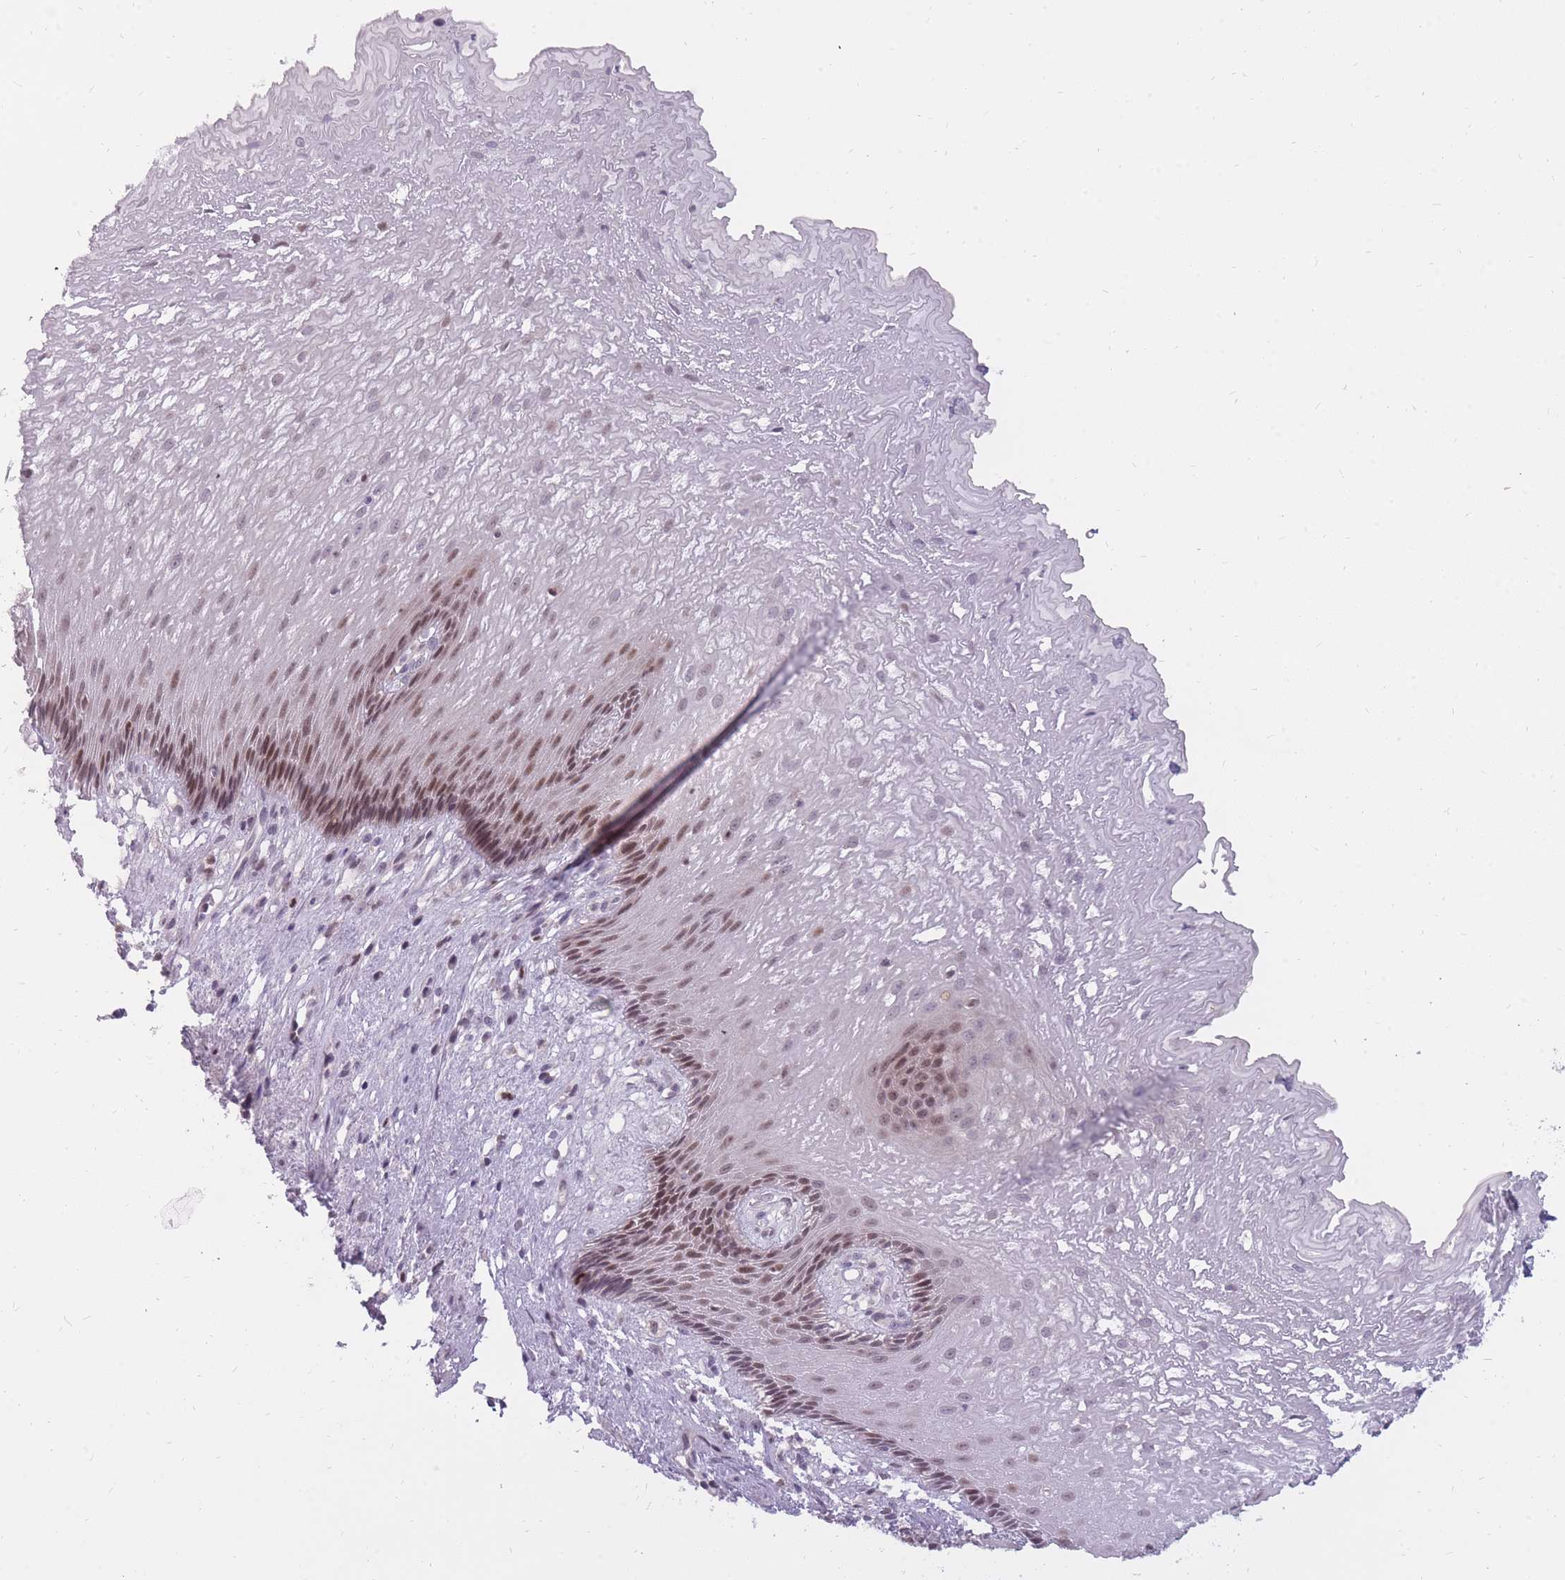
{"staining": {"intensity": "moderate", "quantity": "<25%", "location": "nuclear"}, "tissue": "esophagus", "cell_type": "Squamous epithelial cells", "image_type": "normal", "snomed": [{"axis": "morphology", "description": "Normal tissue, NOS"}, {"axis": "topography", "description": "Esophagus"}], "caption": "IHC (DAB (3,3'-diaminobenzidine)) staining of normal human esophagus exhibits moderate nuclear protein expression in approximately <25% of squamous epithelial cells.", "gene": "POM121C", "patient": {"sex": "male", "age": 60}}